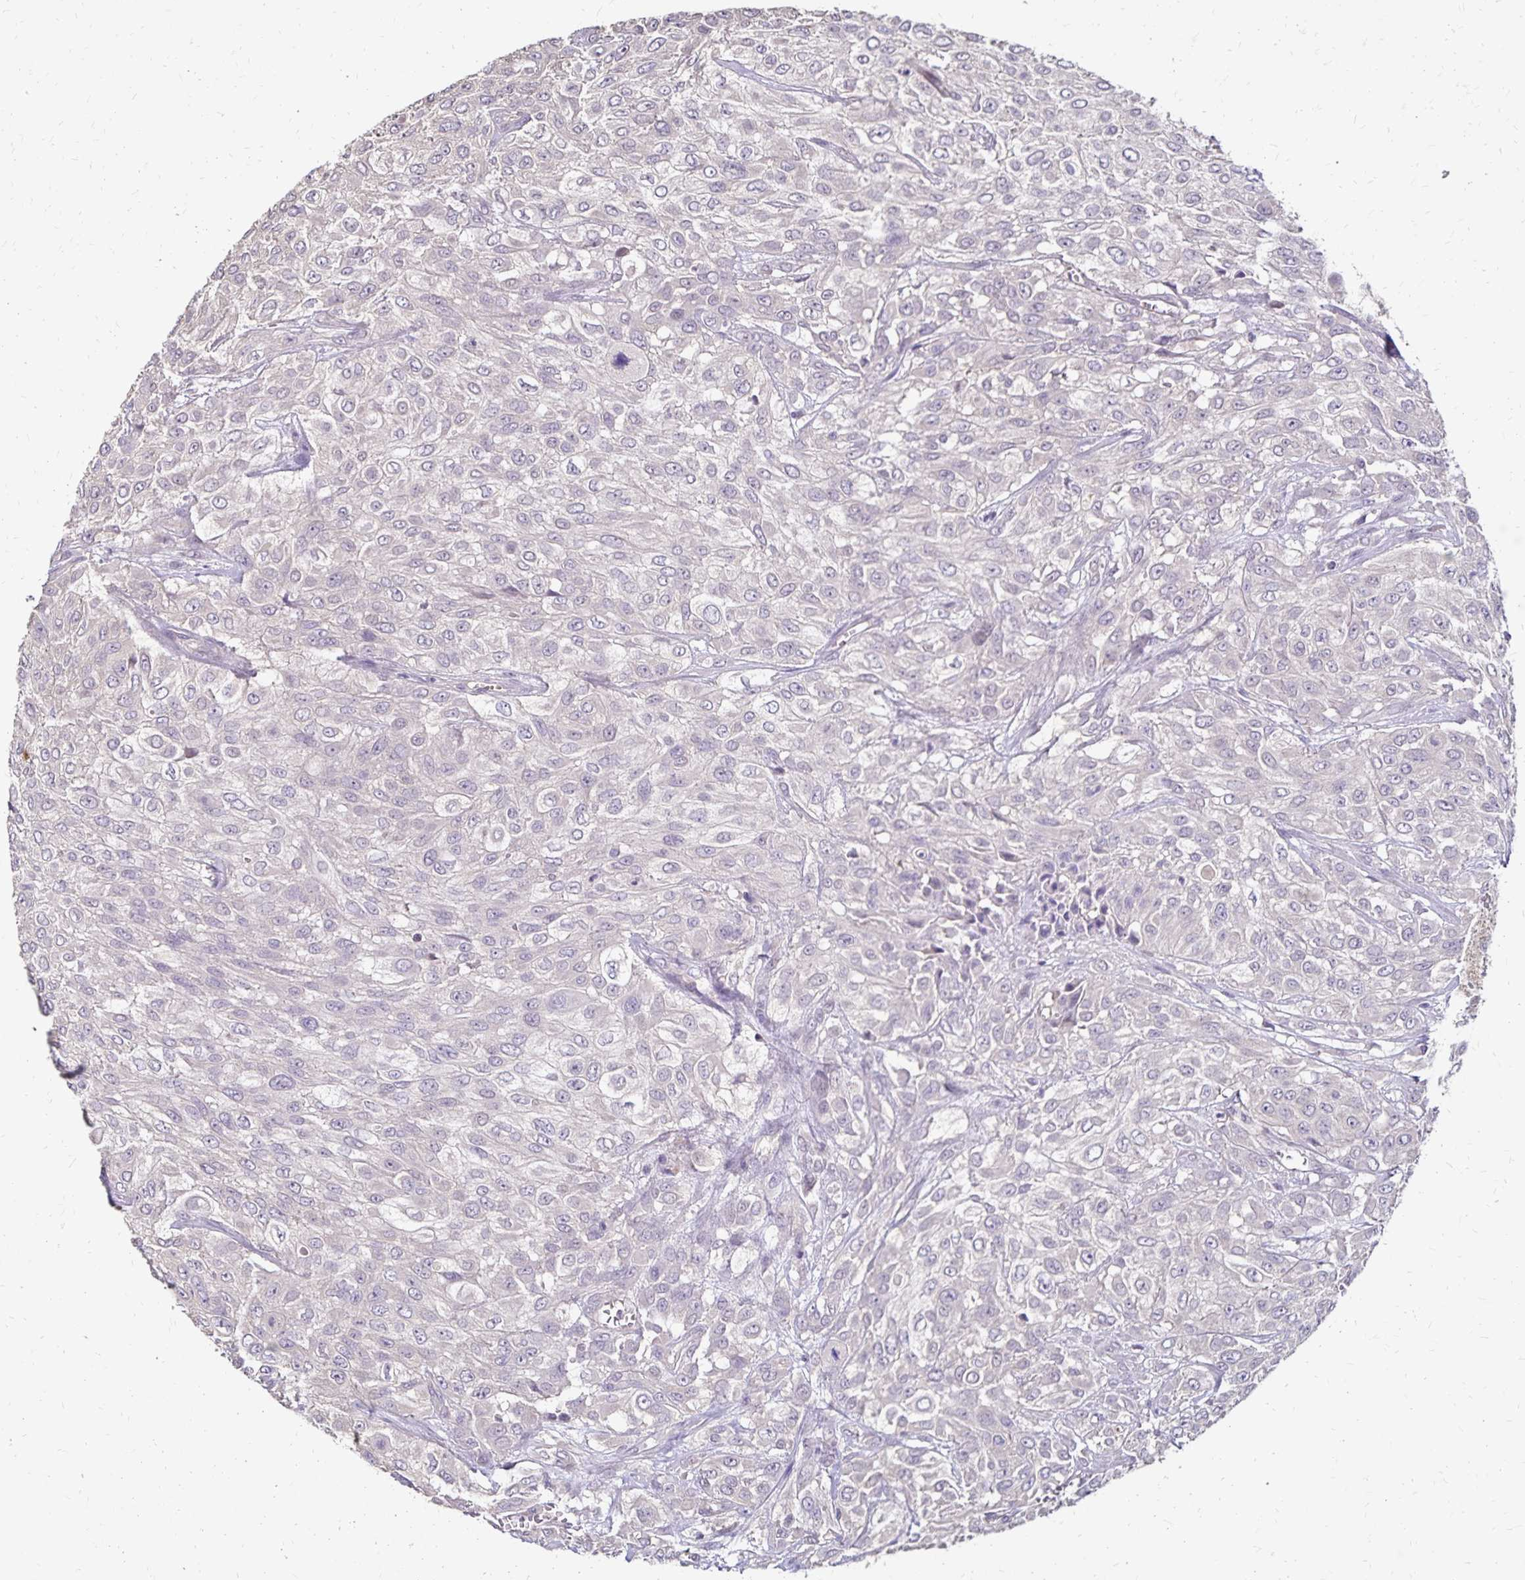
{"staining": {"intensity": "negative", "quantity": "none", "location": "none"}, "tissue": "urothelial cancer", "cell_type": "Tumor cells", "image_type": "cancer", "snomed": [{"axis": "morphology", "description": "Urothelial carcinoma, High grade"}, {"axis": "topography", "description": "Urinary bladder"}], "caption": "The IHC micrograph has no significant positivity in tumor cells of high-grade urothelial carcinoma tissue.", "gene": "EMC10", "patient": {"sex": "male", "age": 57}}